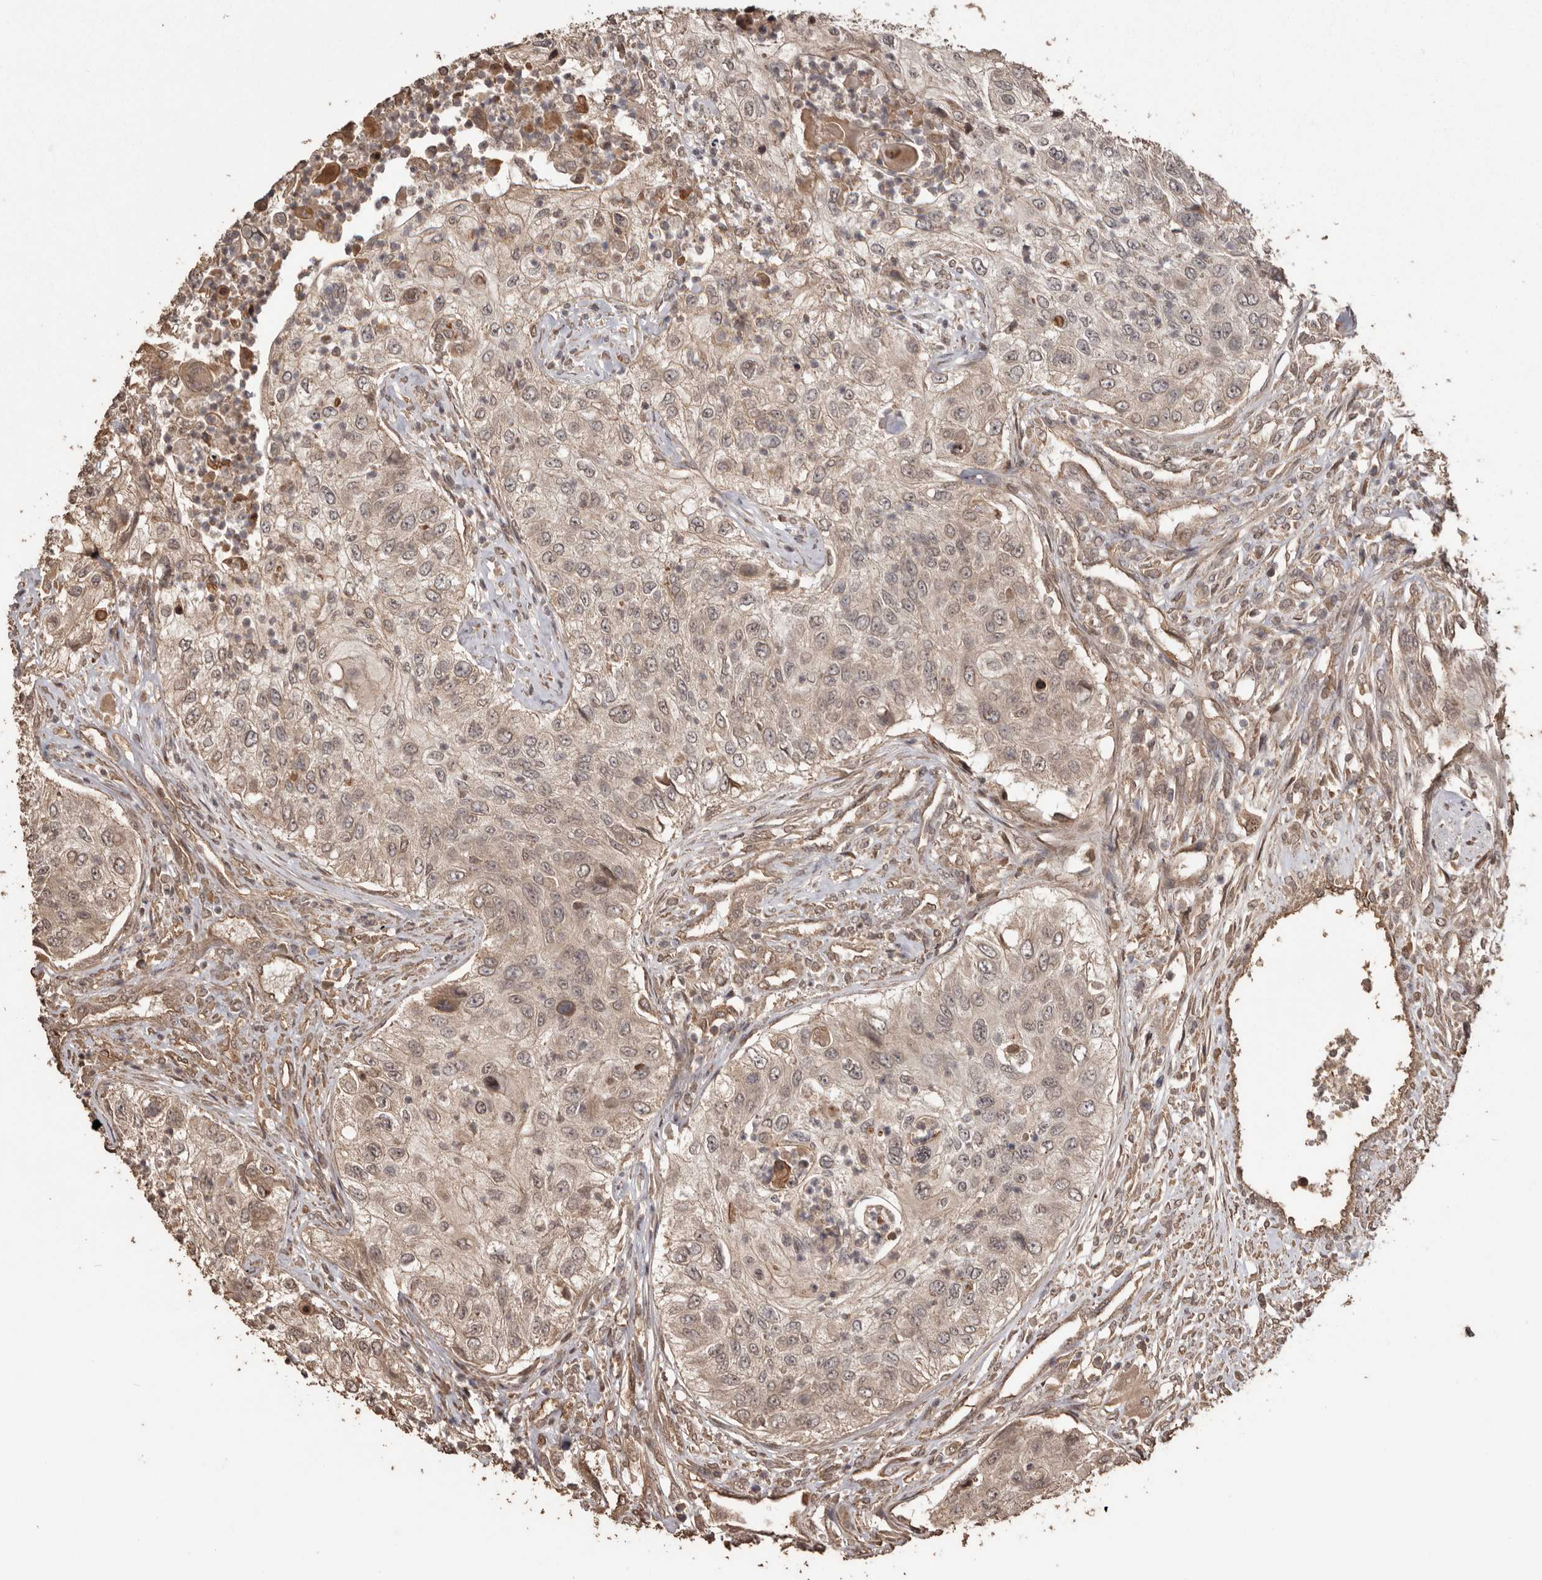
{"staining": {"intensity": "weak", "quantity": "25%-75%", "location": "cytoplasmic/membranous"}, "tissue": "urothelial cancer", "cell_type": "Tumor cells", "image_type": "cancer", "snomed": [{"axis": "morphology", "description": "Urothelial carcinoma, High grade"}, {"axis": "topography", "description": "Urinary bladder"}], "caption": "This histopathology image shows immunohistochemistry (IHC) staining of human urothelial carcinoma (high-grade), with low weak cytoplasmic/membranous positivity in approximately 25%-75% of tumor cells.", "gene": "NUP43", "patient": {"sex": "female", "age": 60}}